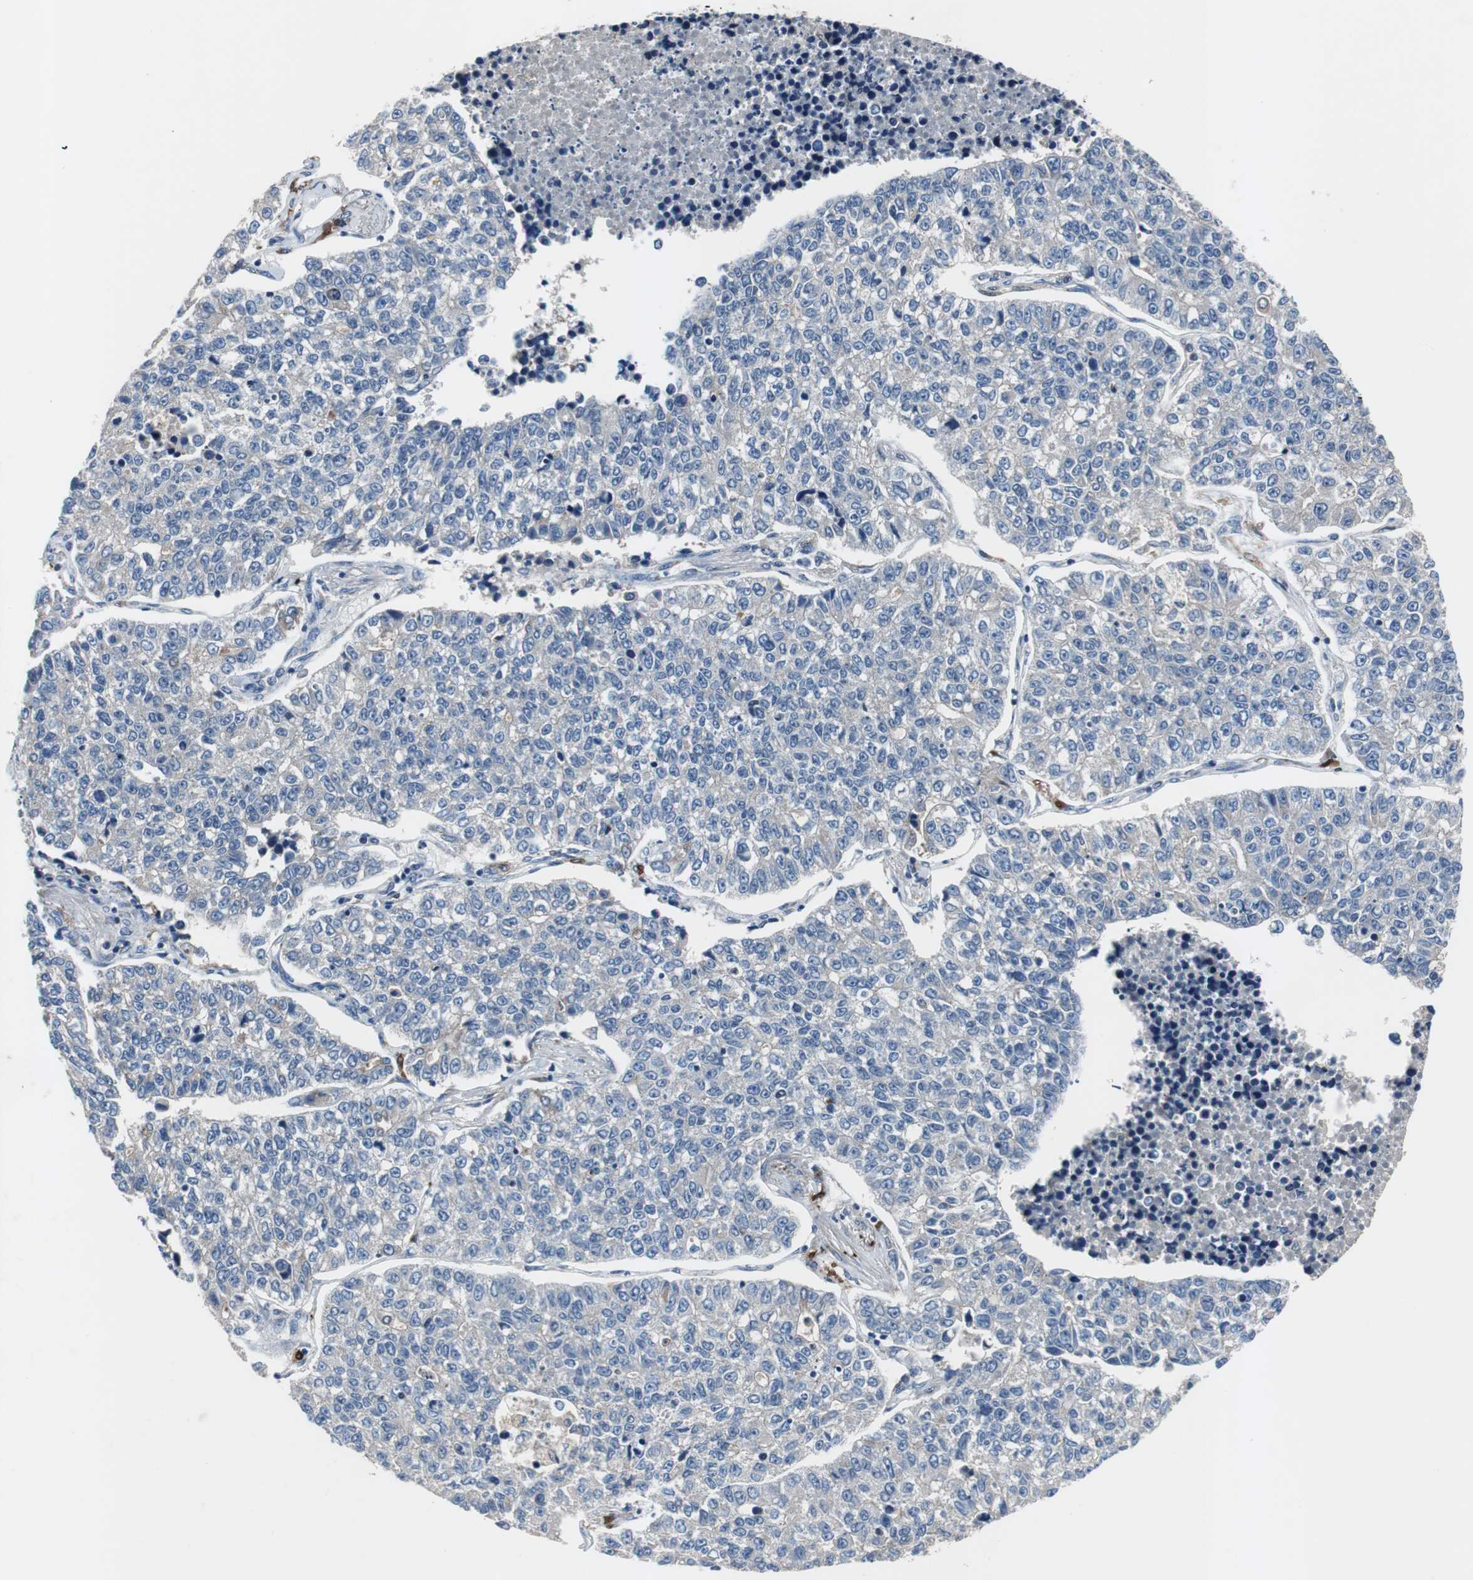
{"staining": {"intensity": "negative", "quantity": "none", "location": "none"}, "tissue": "lung cancer", "cell_type": "Tumor cells", "image_type": "cancer", "snomed": [{"axis": "morphology", "description": "Adenocarcinoma, NOS"}, {"axis": "topography", "description": "Lung"}], "caption": "Lung cancer stained for a protein using immunohistochemistry reveals no expression tumor cells.", "gene": "CALB2", "patient": {"sex": "male", "age": 49}}